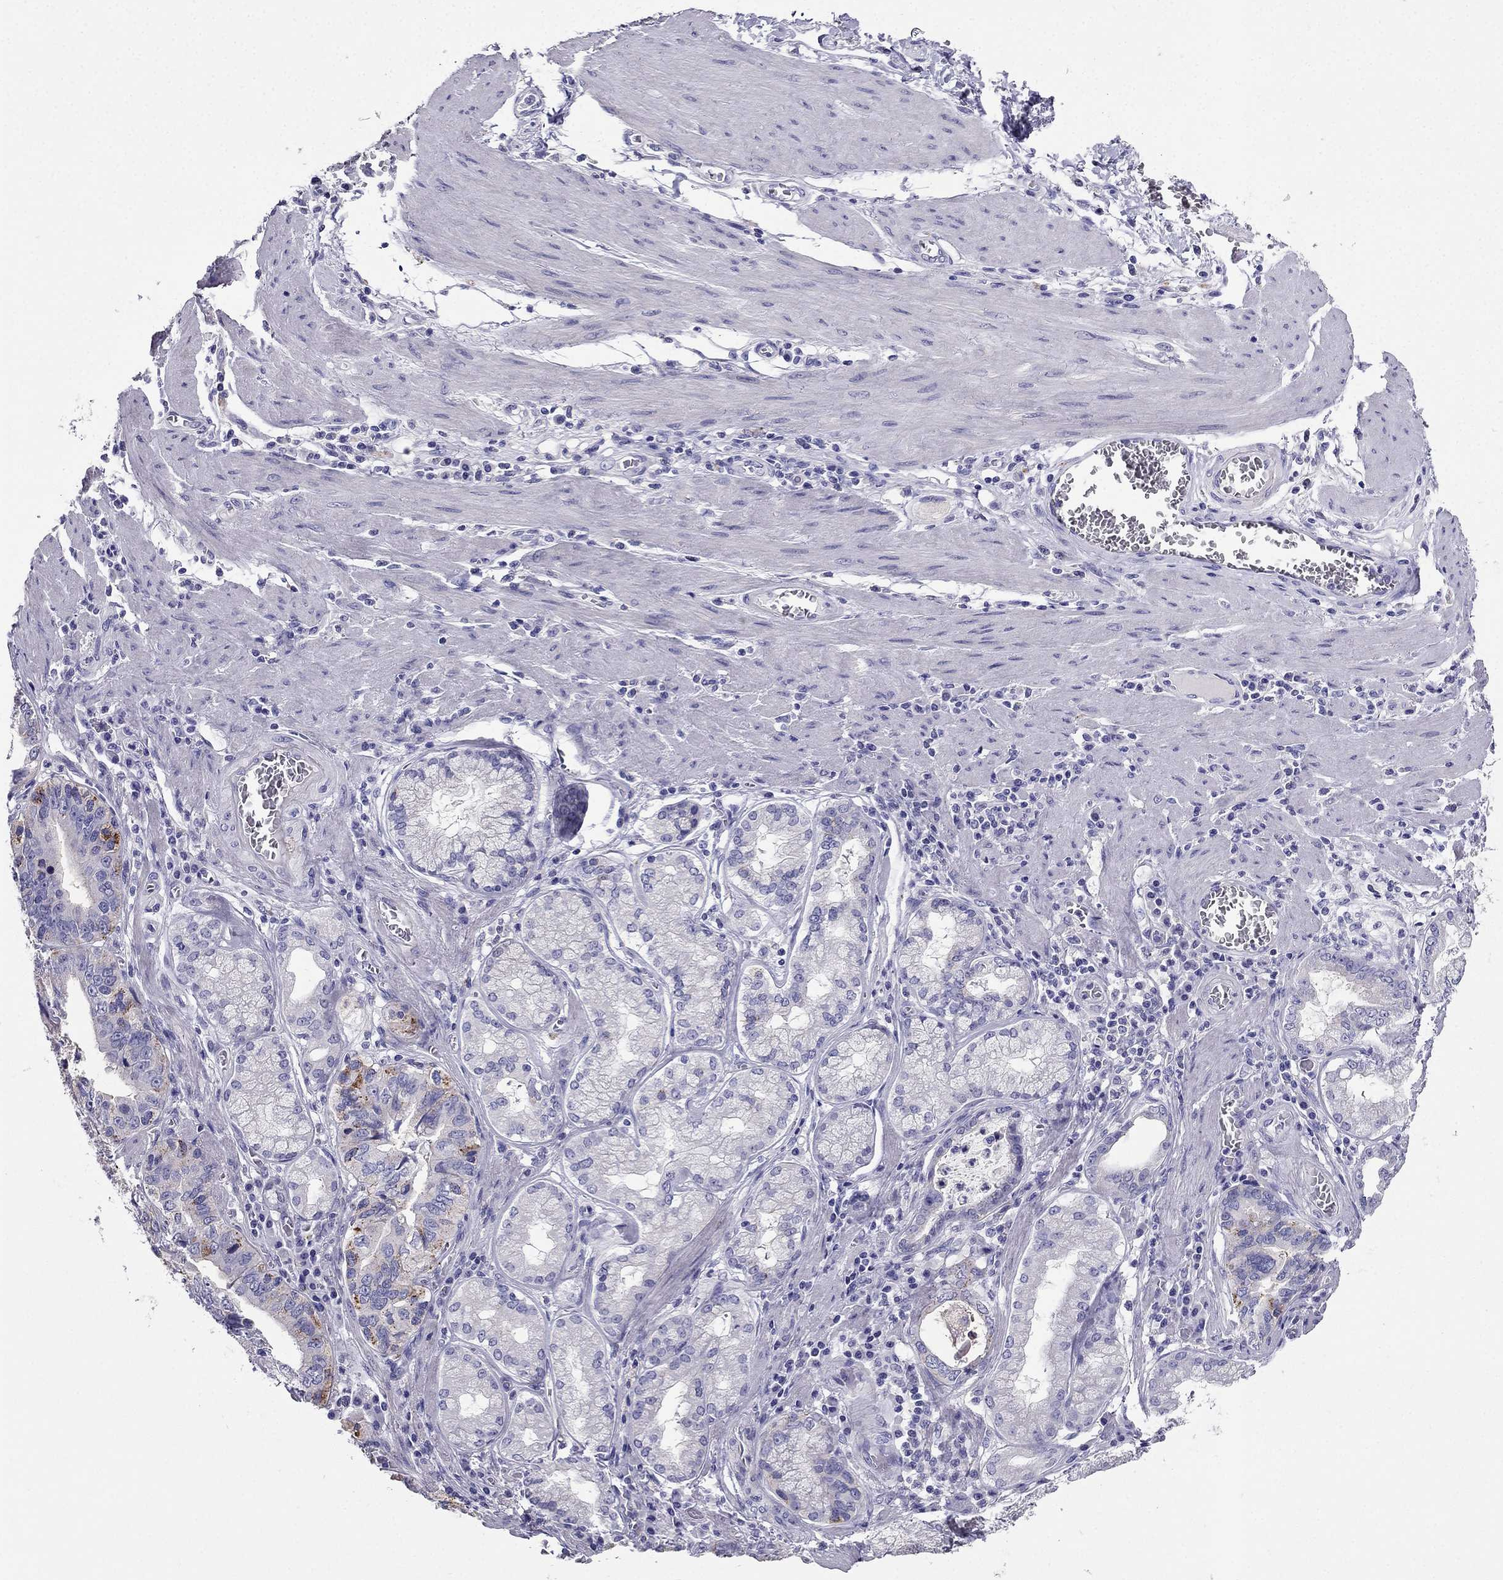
{"staining": {"intensity": "negative", "quantity": "none", "location": "none"}, "tissue": "stomach cancer", "cell_type": "Tumor cells", "image_type": "cancer", "snomed": [{"axis": "morphology", "description": "Adenocarcinoma, NOS"}, {"axis": "topography", "description": "Stomach, lower"}], "caption": "Histopathology image shows no significant protein expression in tumor cells of stomach adenocarcinoma.", "gene": "PTH", "patient": {"sex": "female", "age": 76}}